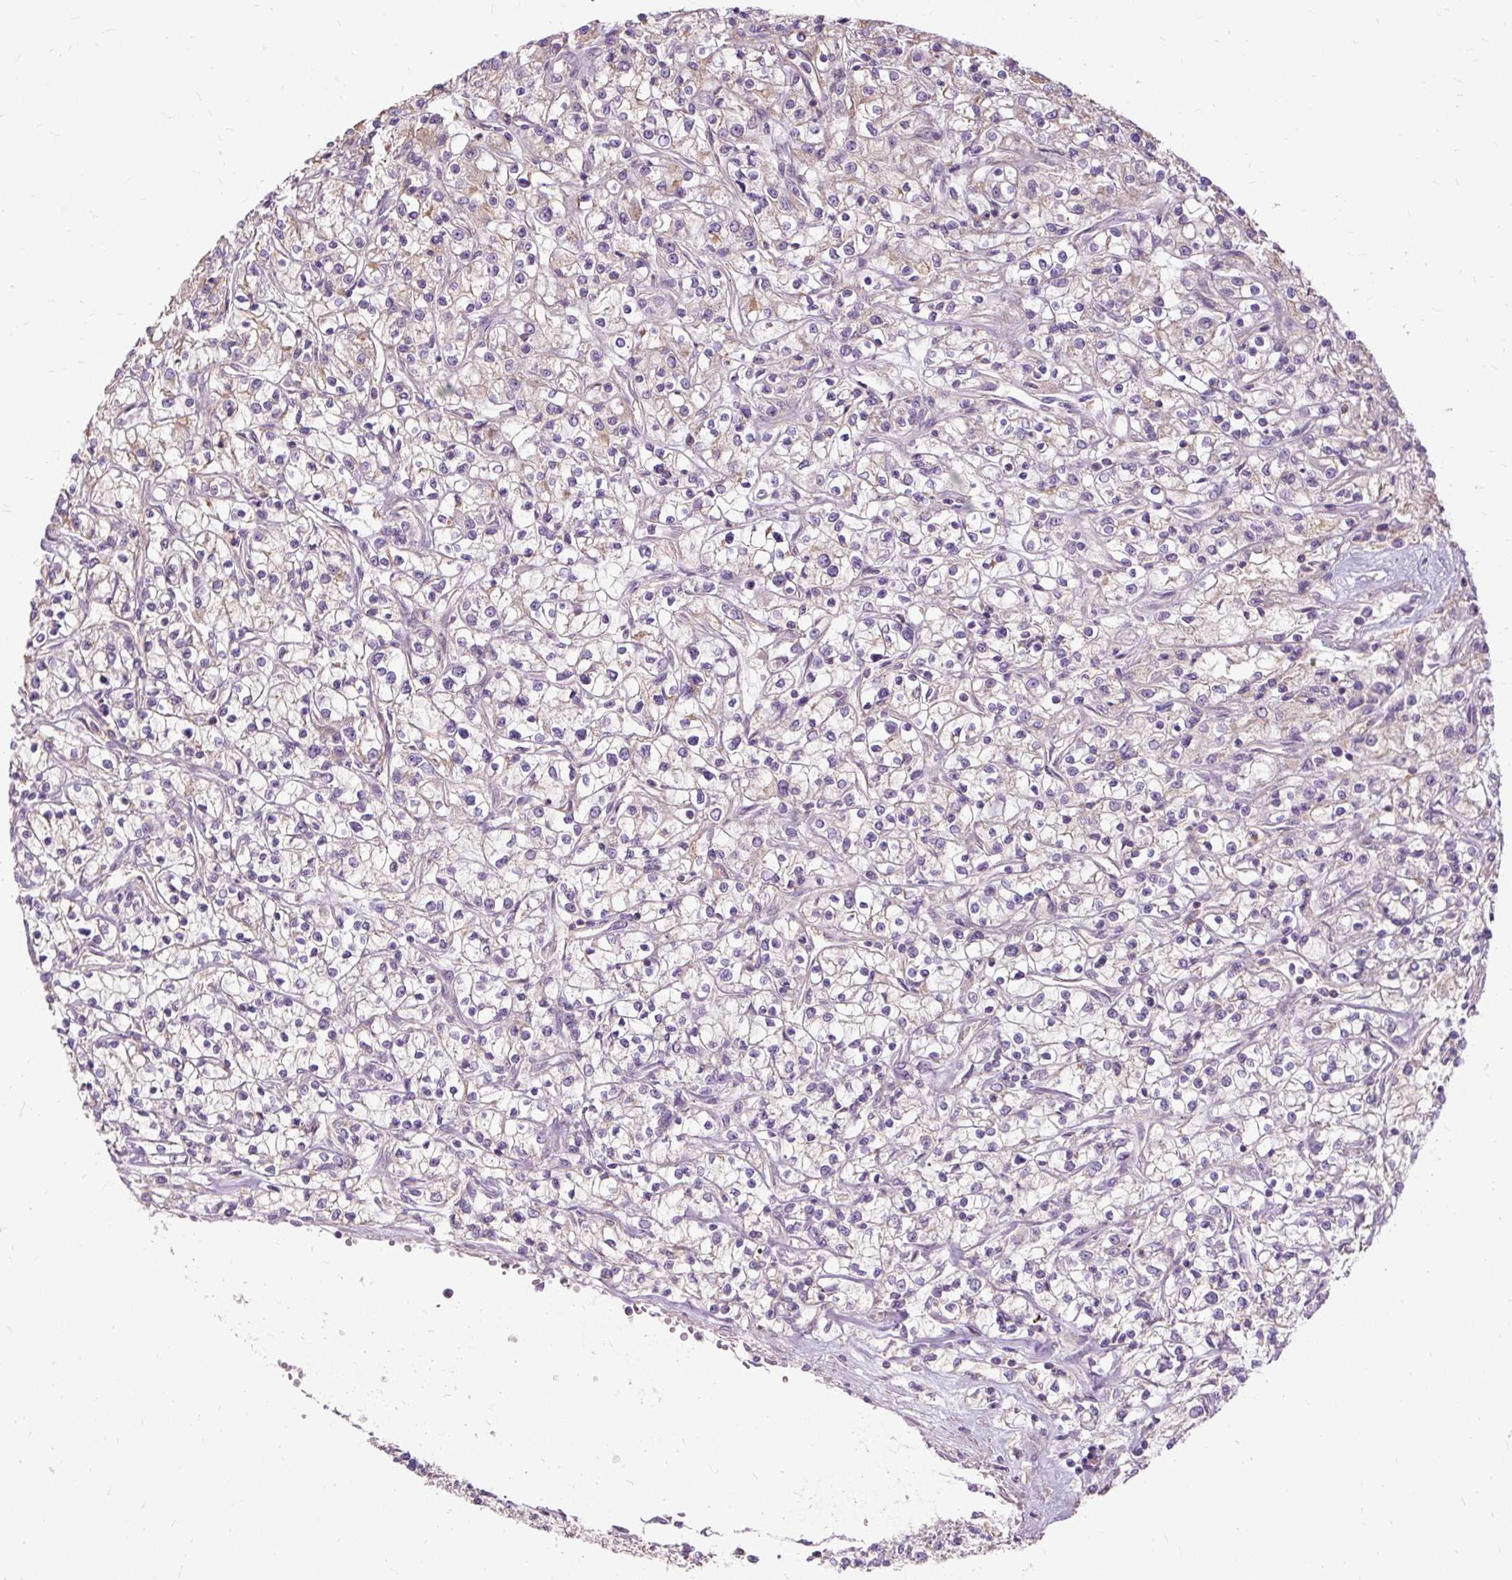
{"staining": {"intensity": "weak", "quantity": "<25%", "location": "cytoplasmic/membranous"}, "tissue": "renal cancer", "cell_type": "Tumor cells", "image_type": "cancer", "snomed": [{"axis": "morphology", "description": "Adenocarcinoma, NOS"}, {"axis": "topography", "description": "Kidney"}], "caption": "The histopathology image demonstrates no staining of tumor cells in adenocarcinoma (renal).", "gene": "TSPAN8", "patient": {"sex": "female", "age": 59}}